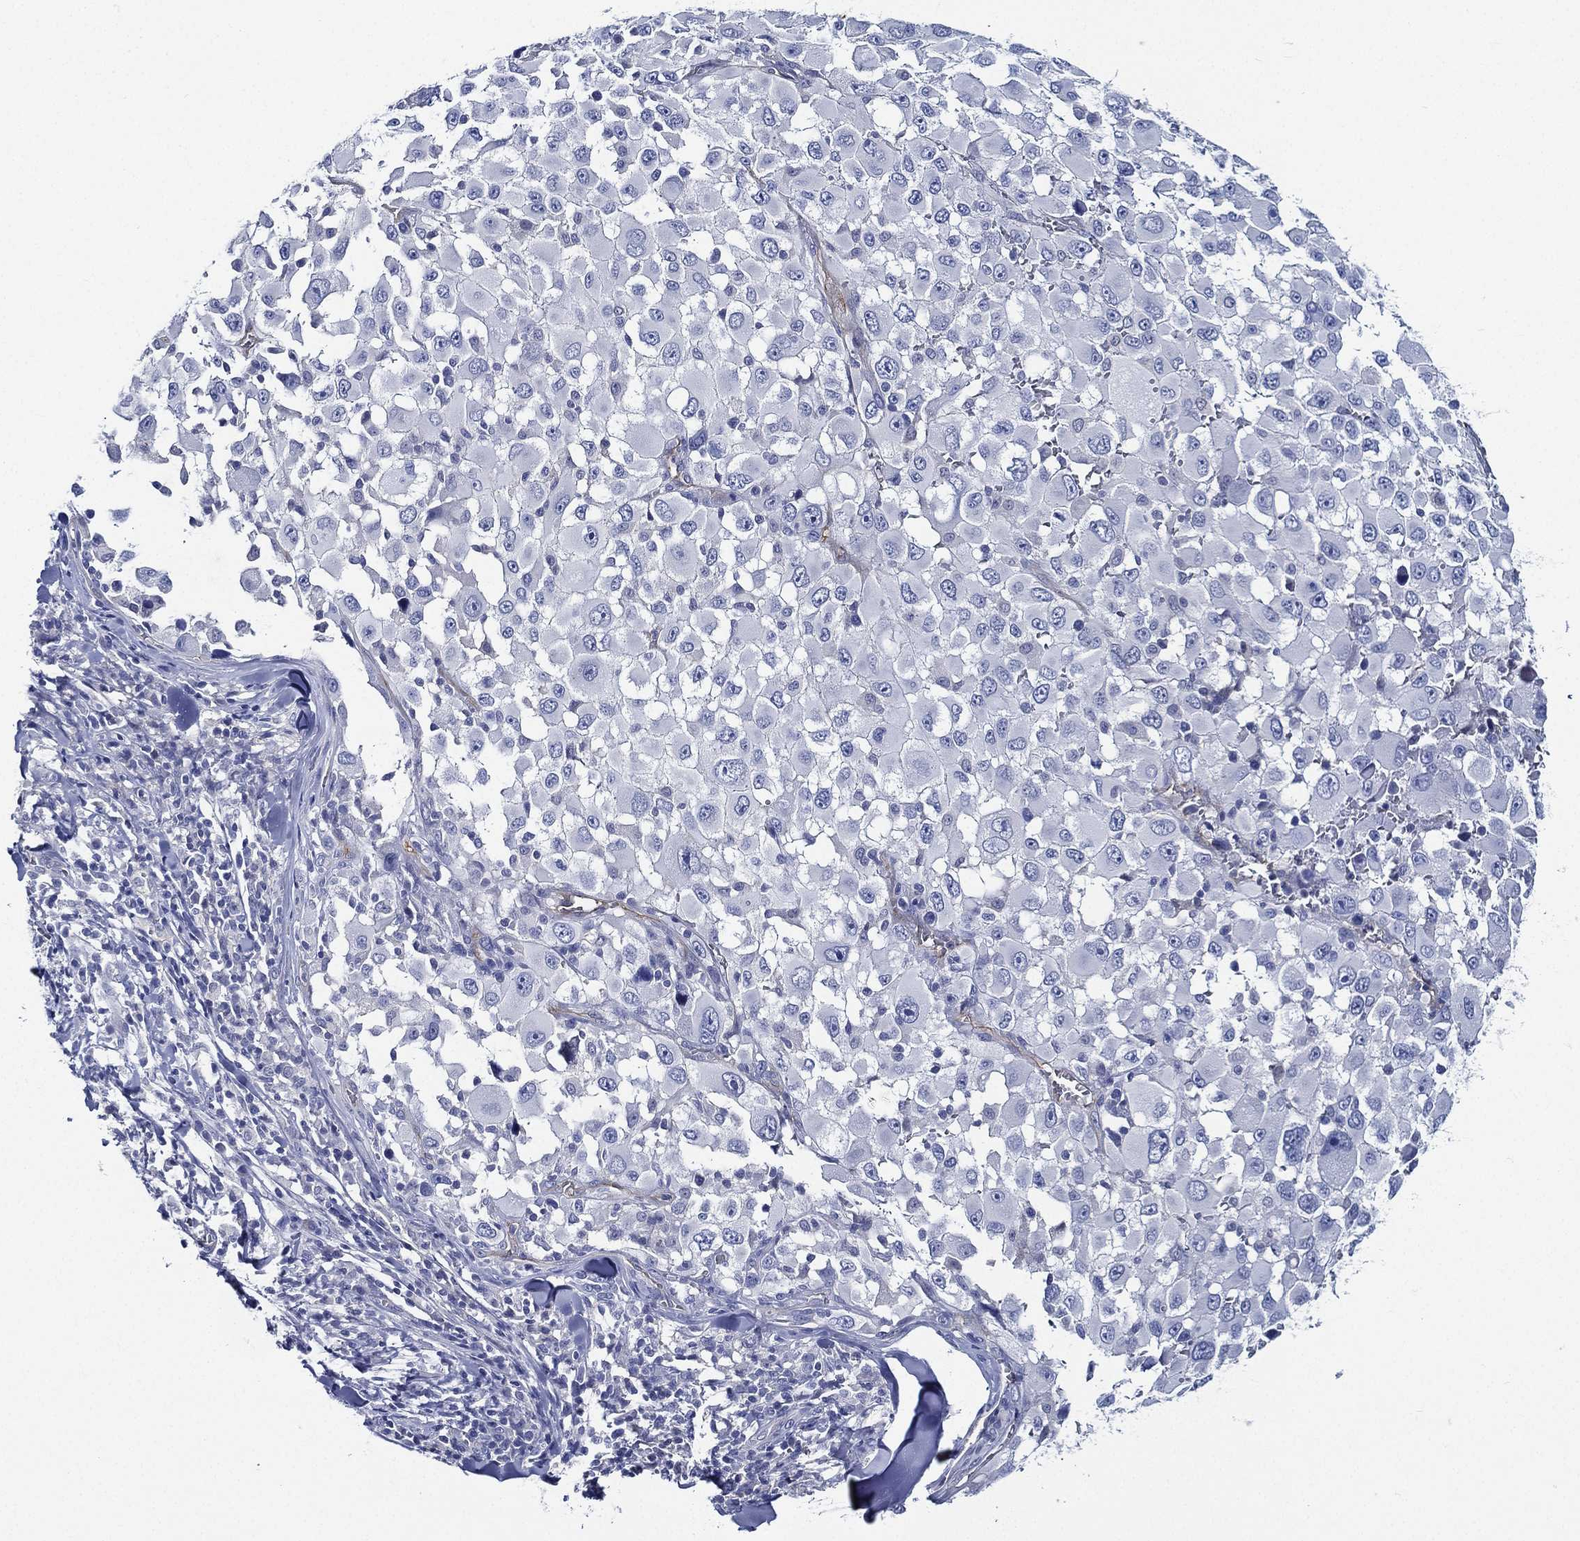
{"staining": {"intensity": "negative", "quantity": "none", "location": "none"}, "tissue": "melanoma", "cell_type": "Tumor cells", "image_type": "cancer", "snomed": [{"axis": "morphology", "description": "Malignant melanoma, Metastatic site"}, {"axis": "topography", "description": "Lymph node"}], "caption": "There is no significant expression in tumor cells of melanoma.", "gene": "NEDD9", "patient": {"sex": "male", "age": 50}}